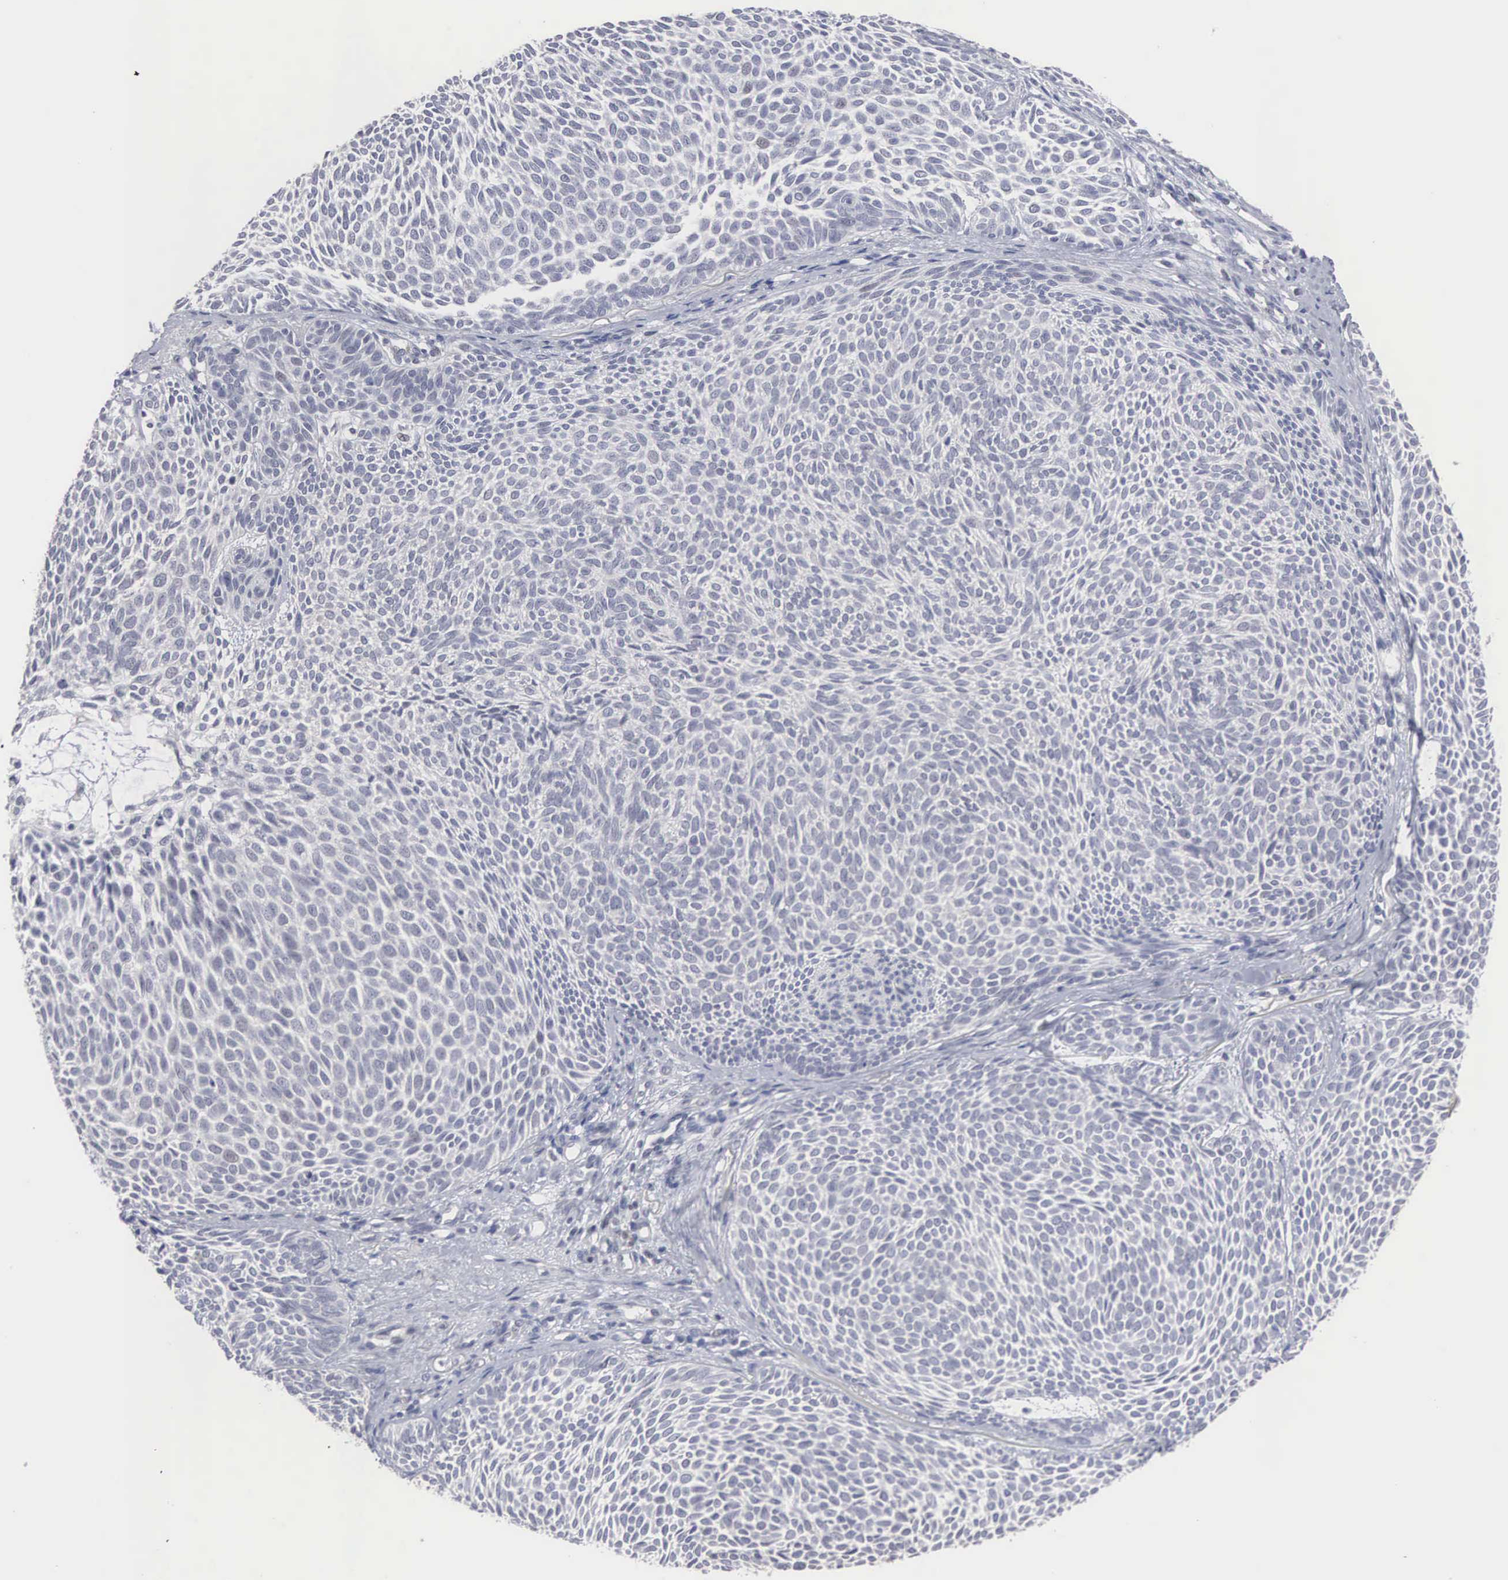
{"staining": {"intensity": "negative", "quantity": "none", "location": "none"}, "tissue": "skin cancer", "cell_type": "Tumor cells", "image_type": "cancer", "snomed": [{"axis": "morphology", "description": "Basal cell carcinoma"}, {"axis": "topography", "description": "Skin"}], "caption": "There is no significant expression in tumor cells of basal cell carcinoma (skin). (Stains: DAB (3,3'-diaminobenzidine) immunohistochemistry (IHC) with hematoxylin counter stain, Microscopy: brightfield microscopy at high magnification).", "gene": "ACOT4", "patient": {"sex": "male", "age": 84}}